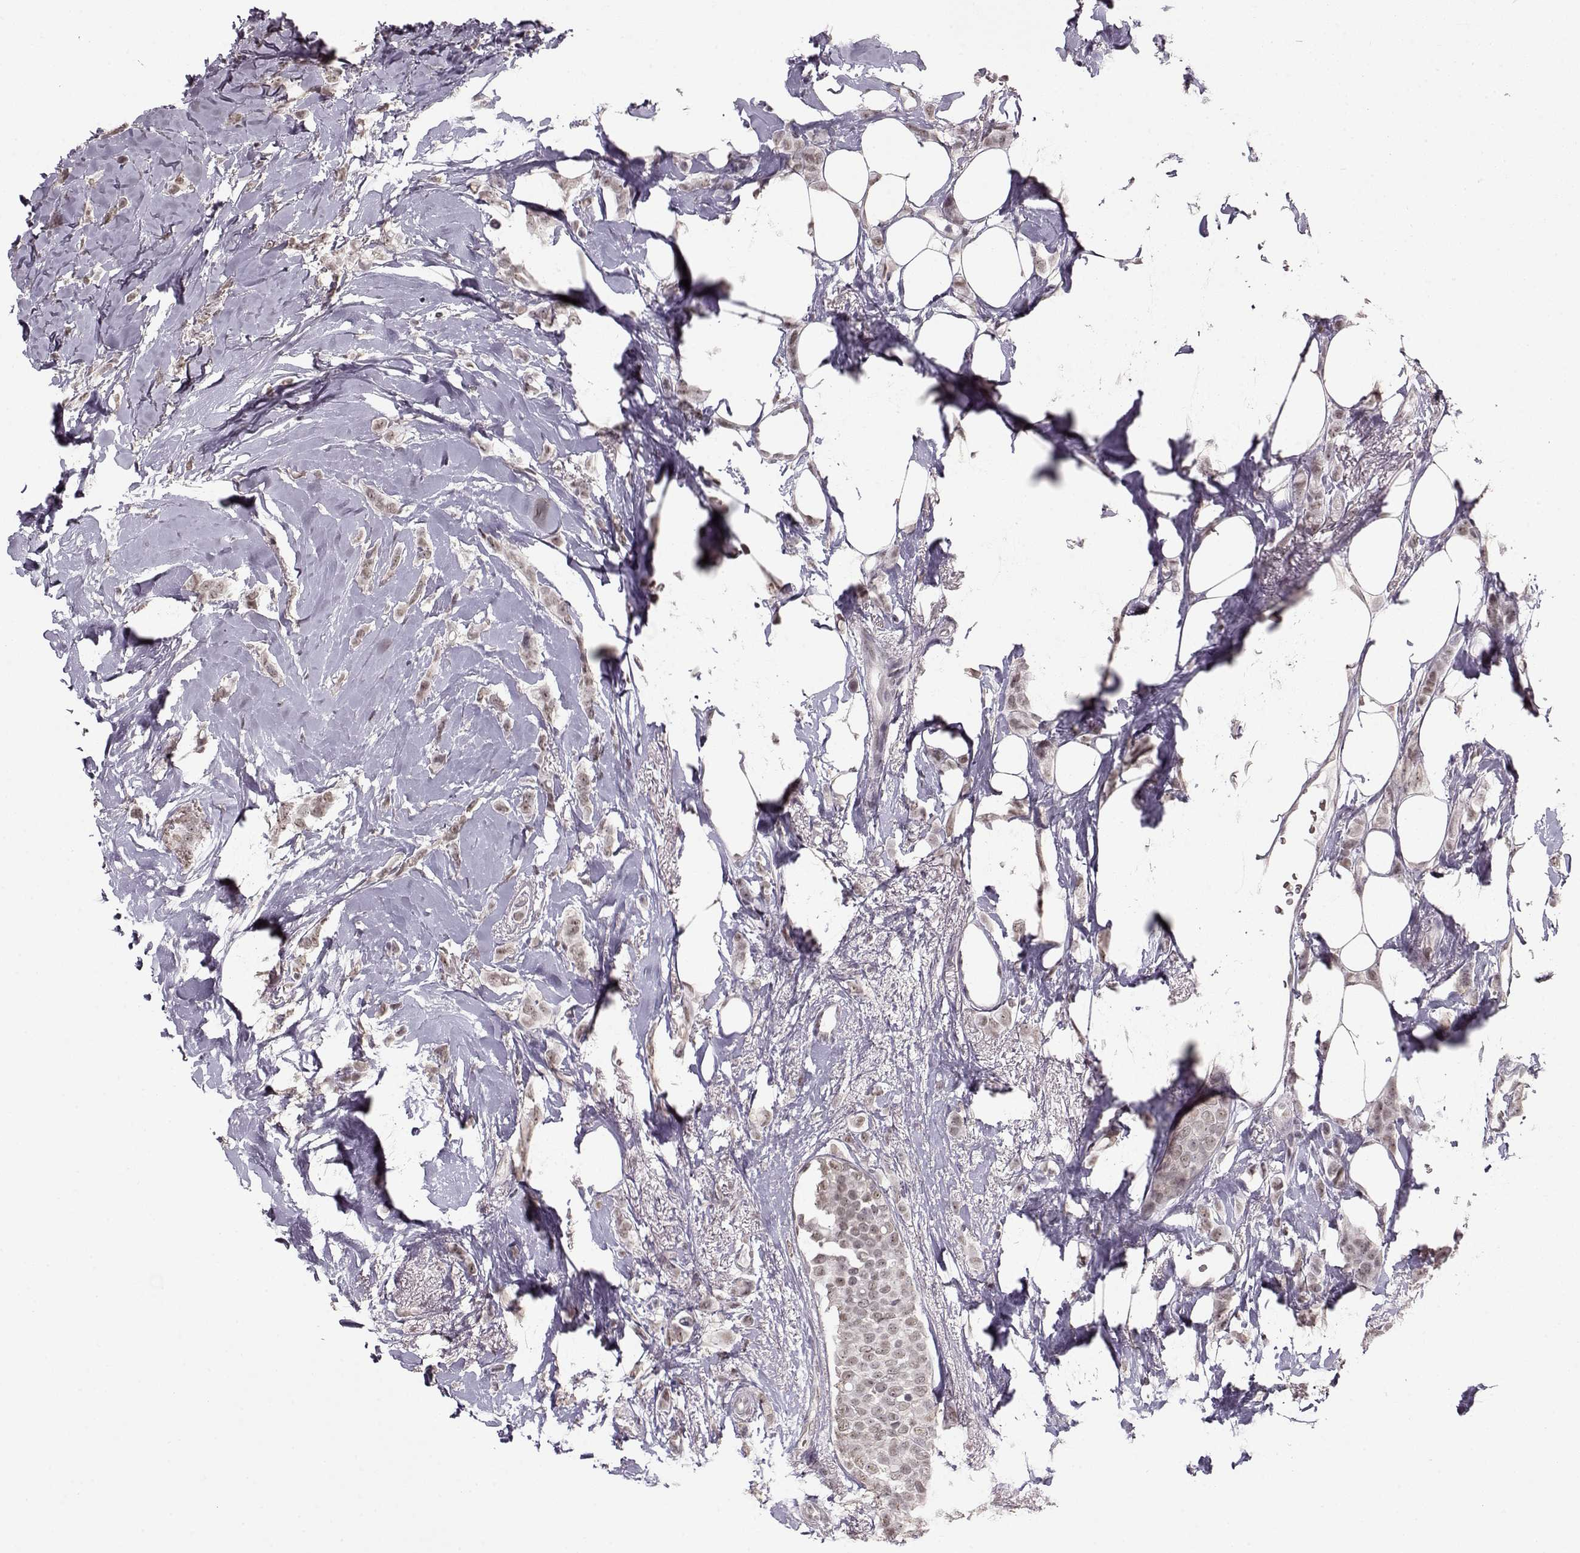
{"staining": {"intensity": "weak", "quantity": "<25%", "location": "nuclear"}, "tissue": "breast cancer", "cell_type": "Tumor cells", "image_type": "cancer", "snomed": [{"axis": "morphology", "description": "Lobular carcinoma"}, {"axis": "topography", "description": "Breast"}], "caption": "This is an immunohistochemistry (IHC) micrograph of breast lobular carcinoma. There is no staining in tumor cells.", "gene": "PCP4", "patient": {"sex": "female", "age": 66}}